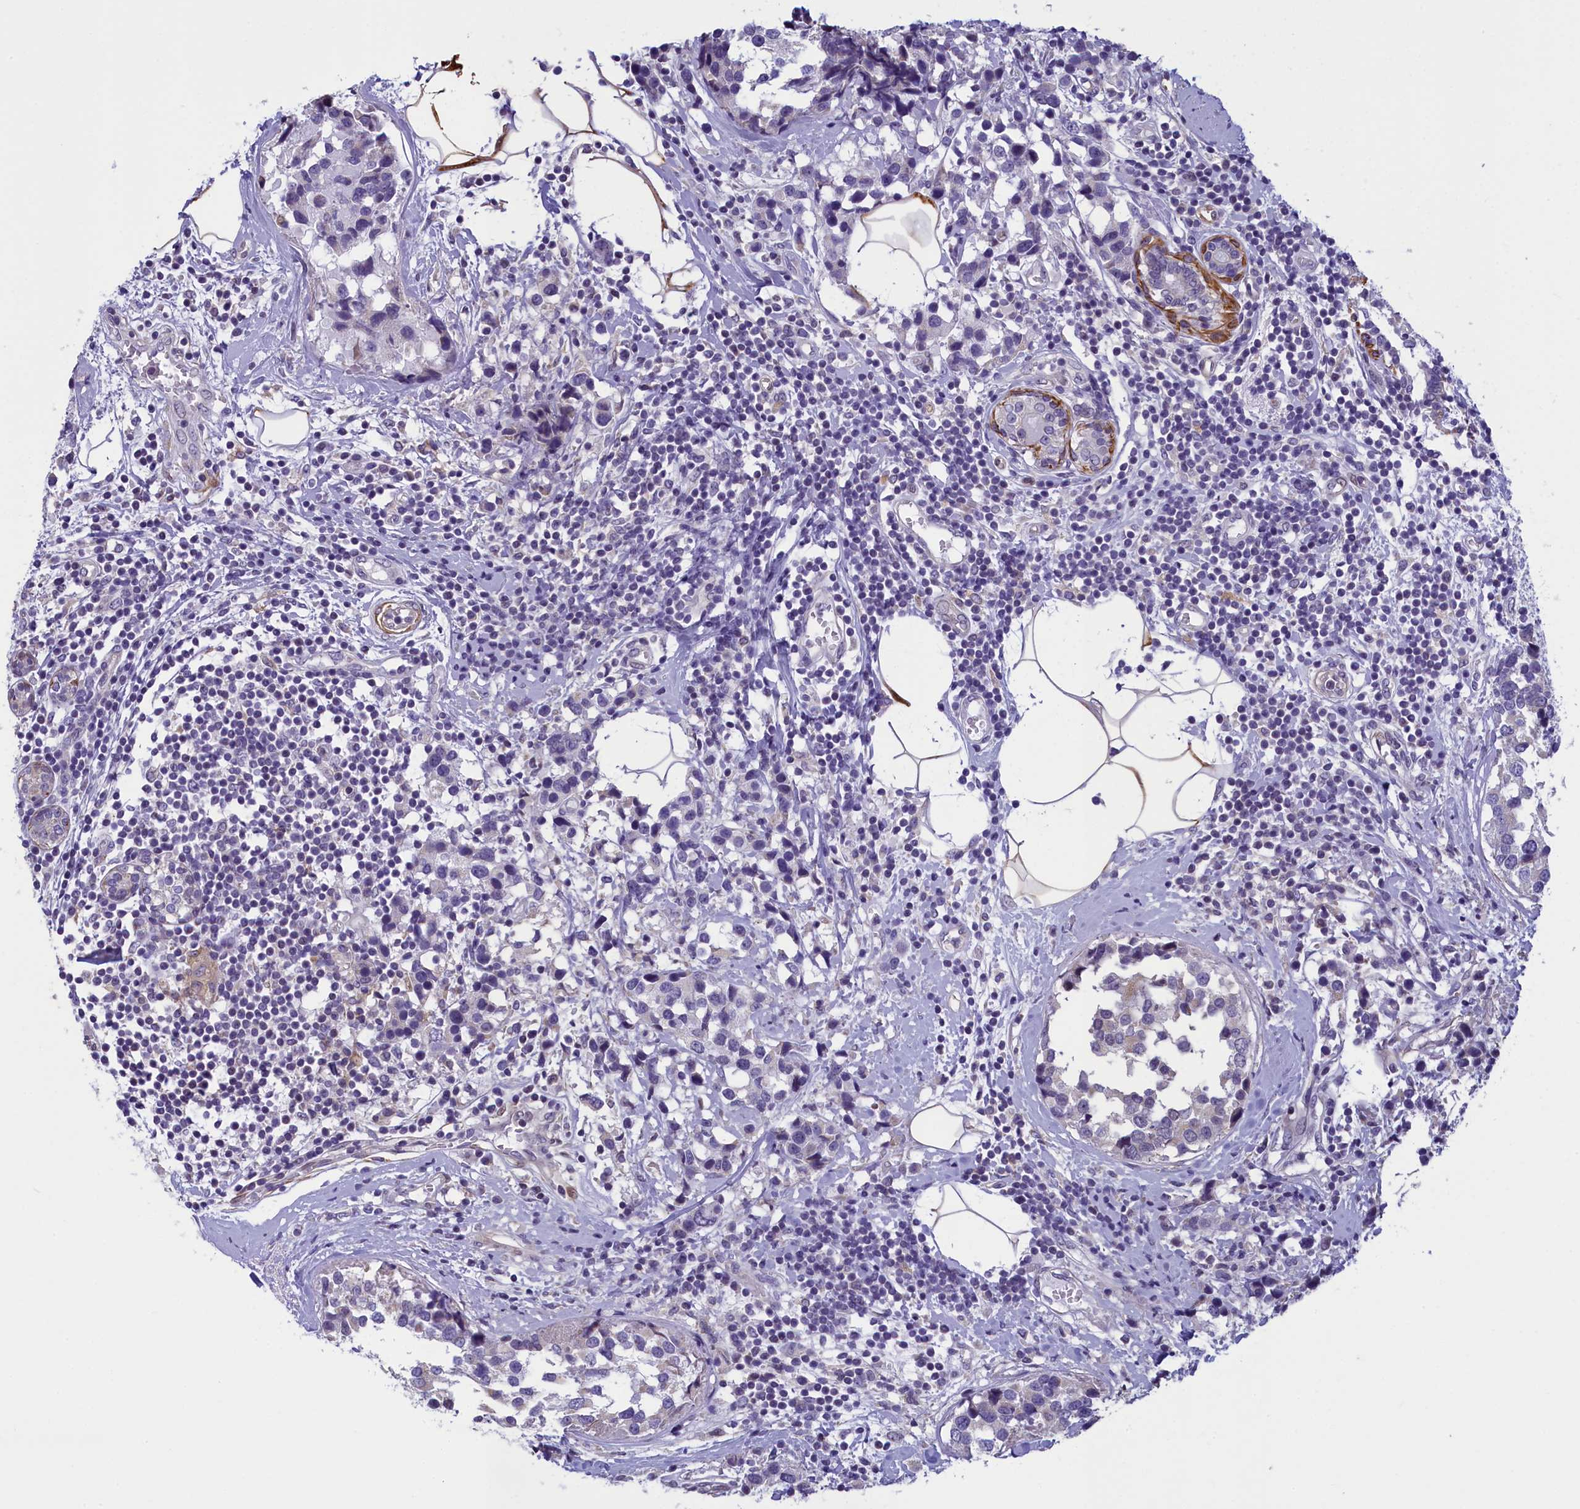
{"staining": {"intensity": "negative", "quantity": "none", "location": "none"}, "tissue": "breast cancer", "cell_type": "Tumor cells", "image_type": "cancer", "snomed": [{"axis": "morphology", "description": "Lobular carcinoma"}, {"axis": "topography", "description": "Breast"}], "caption": "High magnification brightfield microscopy of lobular carcinoma (breast) stained with DAB (3,3'-diaminobenzidine) (brown) and counterstained with hematoxylin (blue): tumor cells show no significant positivity. Brightfield microscopy of immunohistochemistry stained with DAB (3,3'-diaminobenzidine) (brown) and hematoxylin (blue), captured at high magnification.", "gene": "IGSF6", "patient": {"sex": "female", "age": 59}}